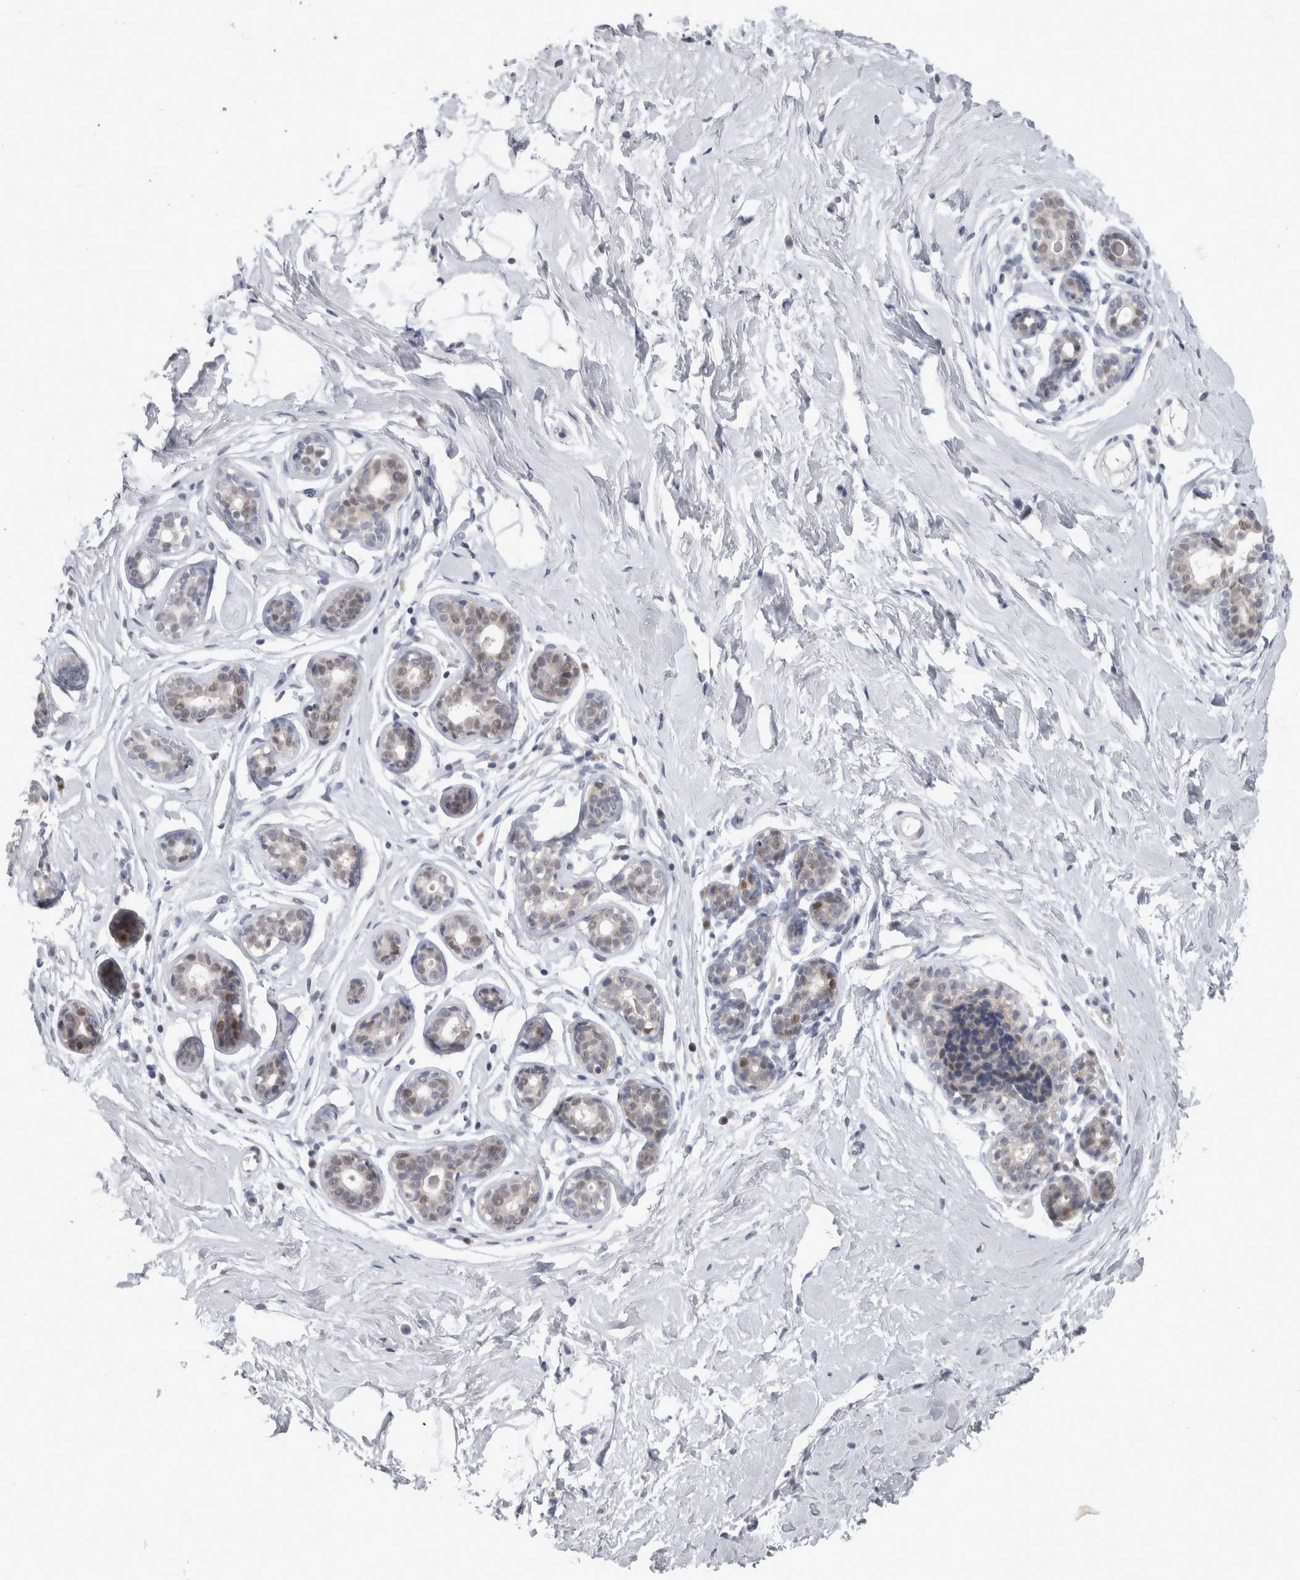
{"staining": {"intensity": "moderate", "quantity": ">75%", "location": "nuclear"}, "tissue": "breast", "cell_type": "Adipocytes", "image_type": "normal", "snomed": [{"axis": "morphology", "description": "Normal tissue, NOS"}, {"axis": "topography", "description": "Breast"}], "caption": "This image demonstrates immunohistochemistry staining of normal human breast, with medium moderate nuclear expression in about >75% of adipocytes.", "gene": "HEXIM2", "patient": {"sex": "female", "age": 23}}